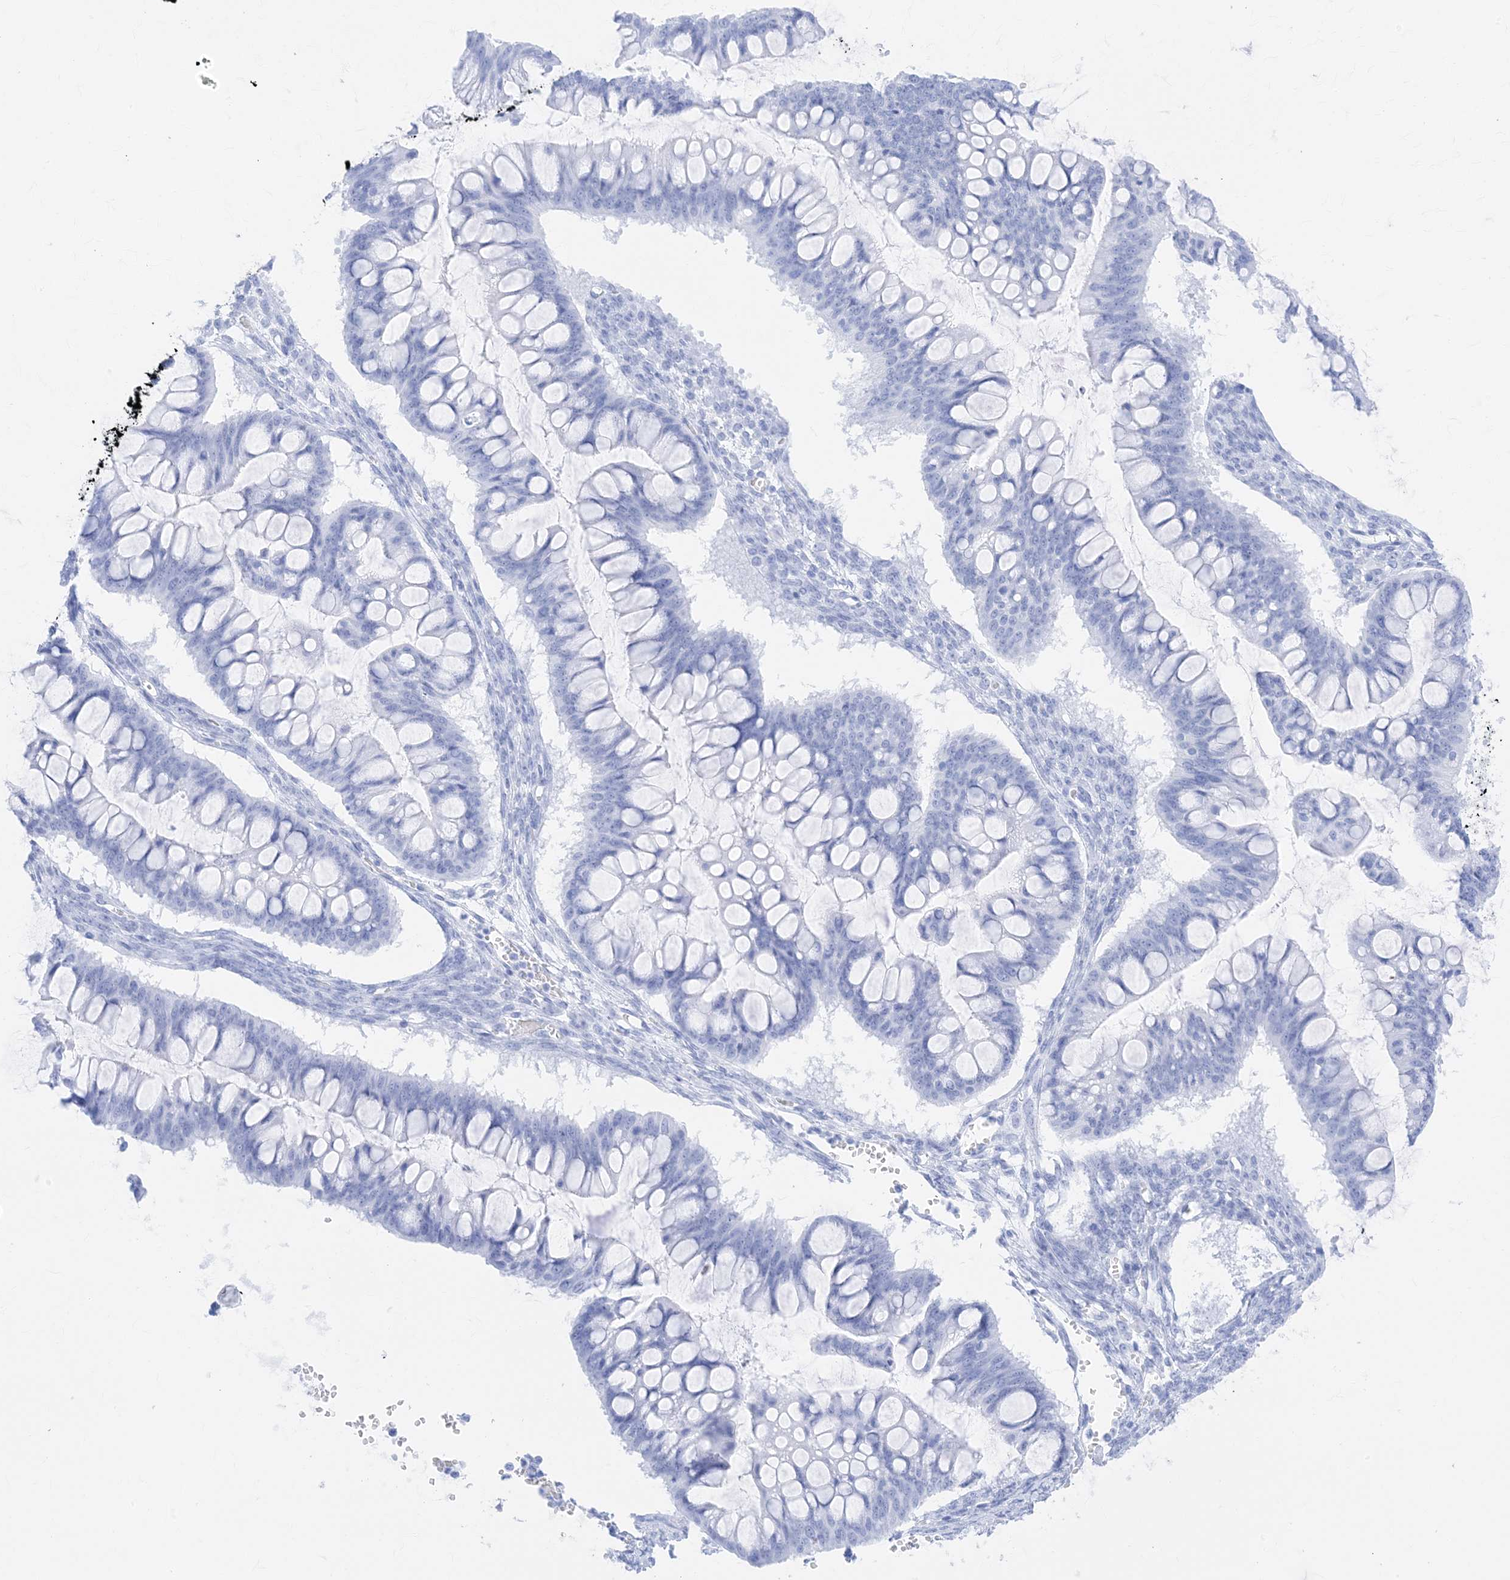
{"staining": {"intensity": "negative", "quantity": "none", "location": "none"}, "tissue": "ovarian cancer", "cell_type": "Tumor cells", "image_type": "cancer", "snomed": [{"axis": "morphology", "description": "Cystadenocarcinoma, mucinous, NOS"}, {"axis": "topography", "description": "Ovary"}], "caption": "Immunohistochemistry (IHC) of human mucinous cystadenocarcinoma (ovarian) shows no staining in tumor cells. (DAB immunohistochemistry (IHC), high magnification).", "gene": "MUC17", "patient": {"sex": "female", "age": 73}}